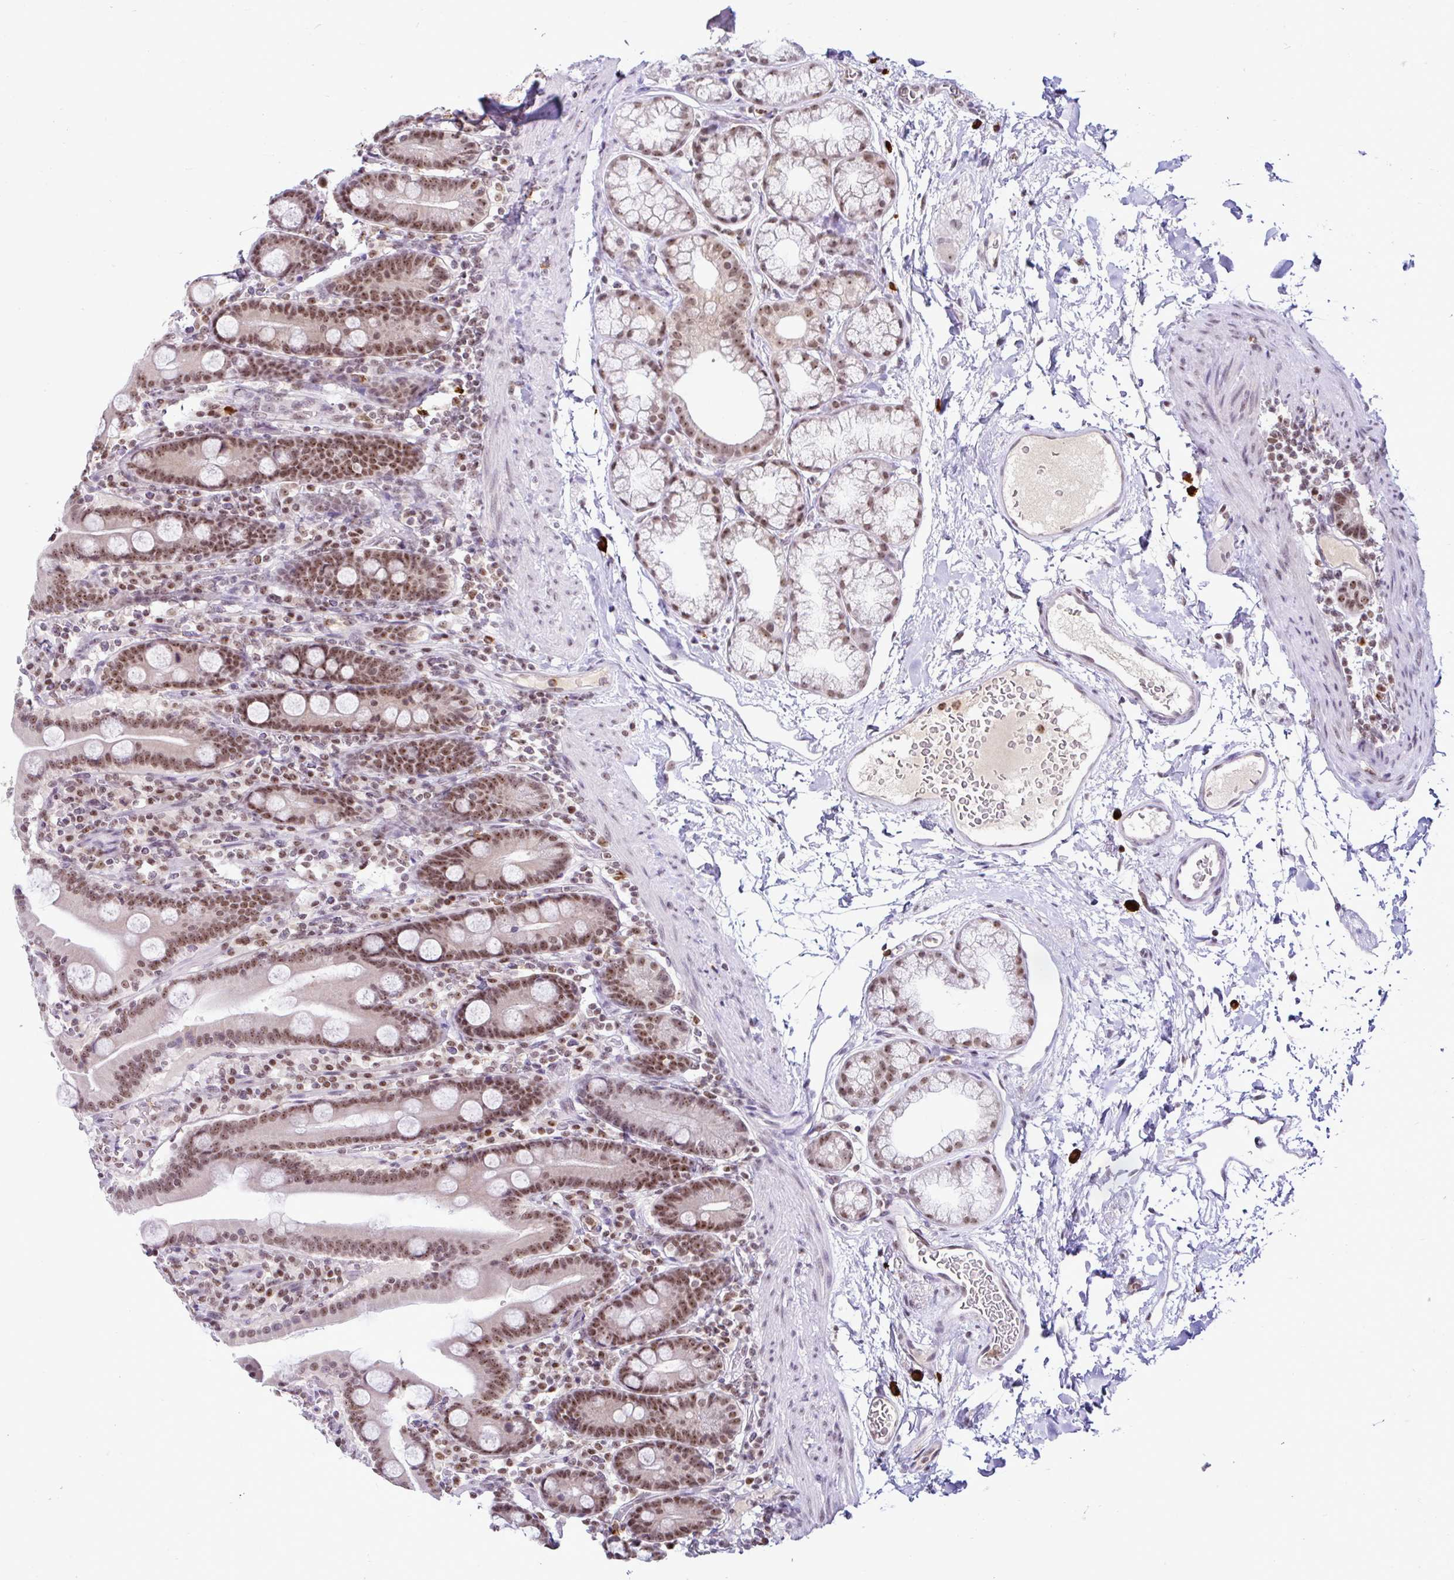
{"staining": {"intensity": "moderate", "quantity": ">75%", "location": "nuclear"}, "tissue": "duodenum", "cell_type": "Glandular cells", "image_type": "normal", "snomed": [{"axis": "morphology", "description": "Normal tissue, NOS"}, {"axis": "topography", "description": "Duodenum"}], "caption": "A brown stain labels moderate nuclear expression of a protein in glandular cells of benign human duodenum. (DAB IHC, brown staining for protein, blue staining for nuclei).", "gene": "PTPN2", "patient": {"sex": "male", "age": 55}}